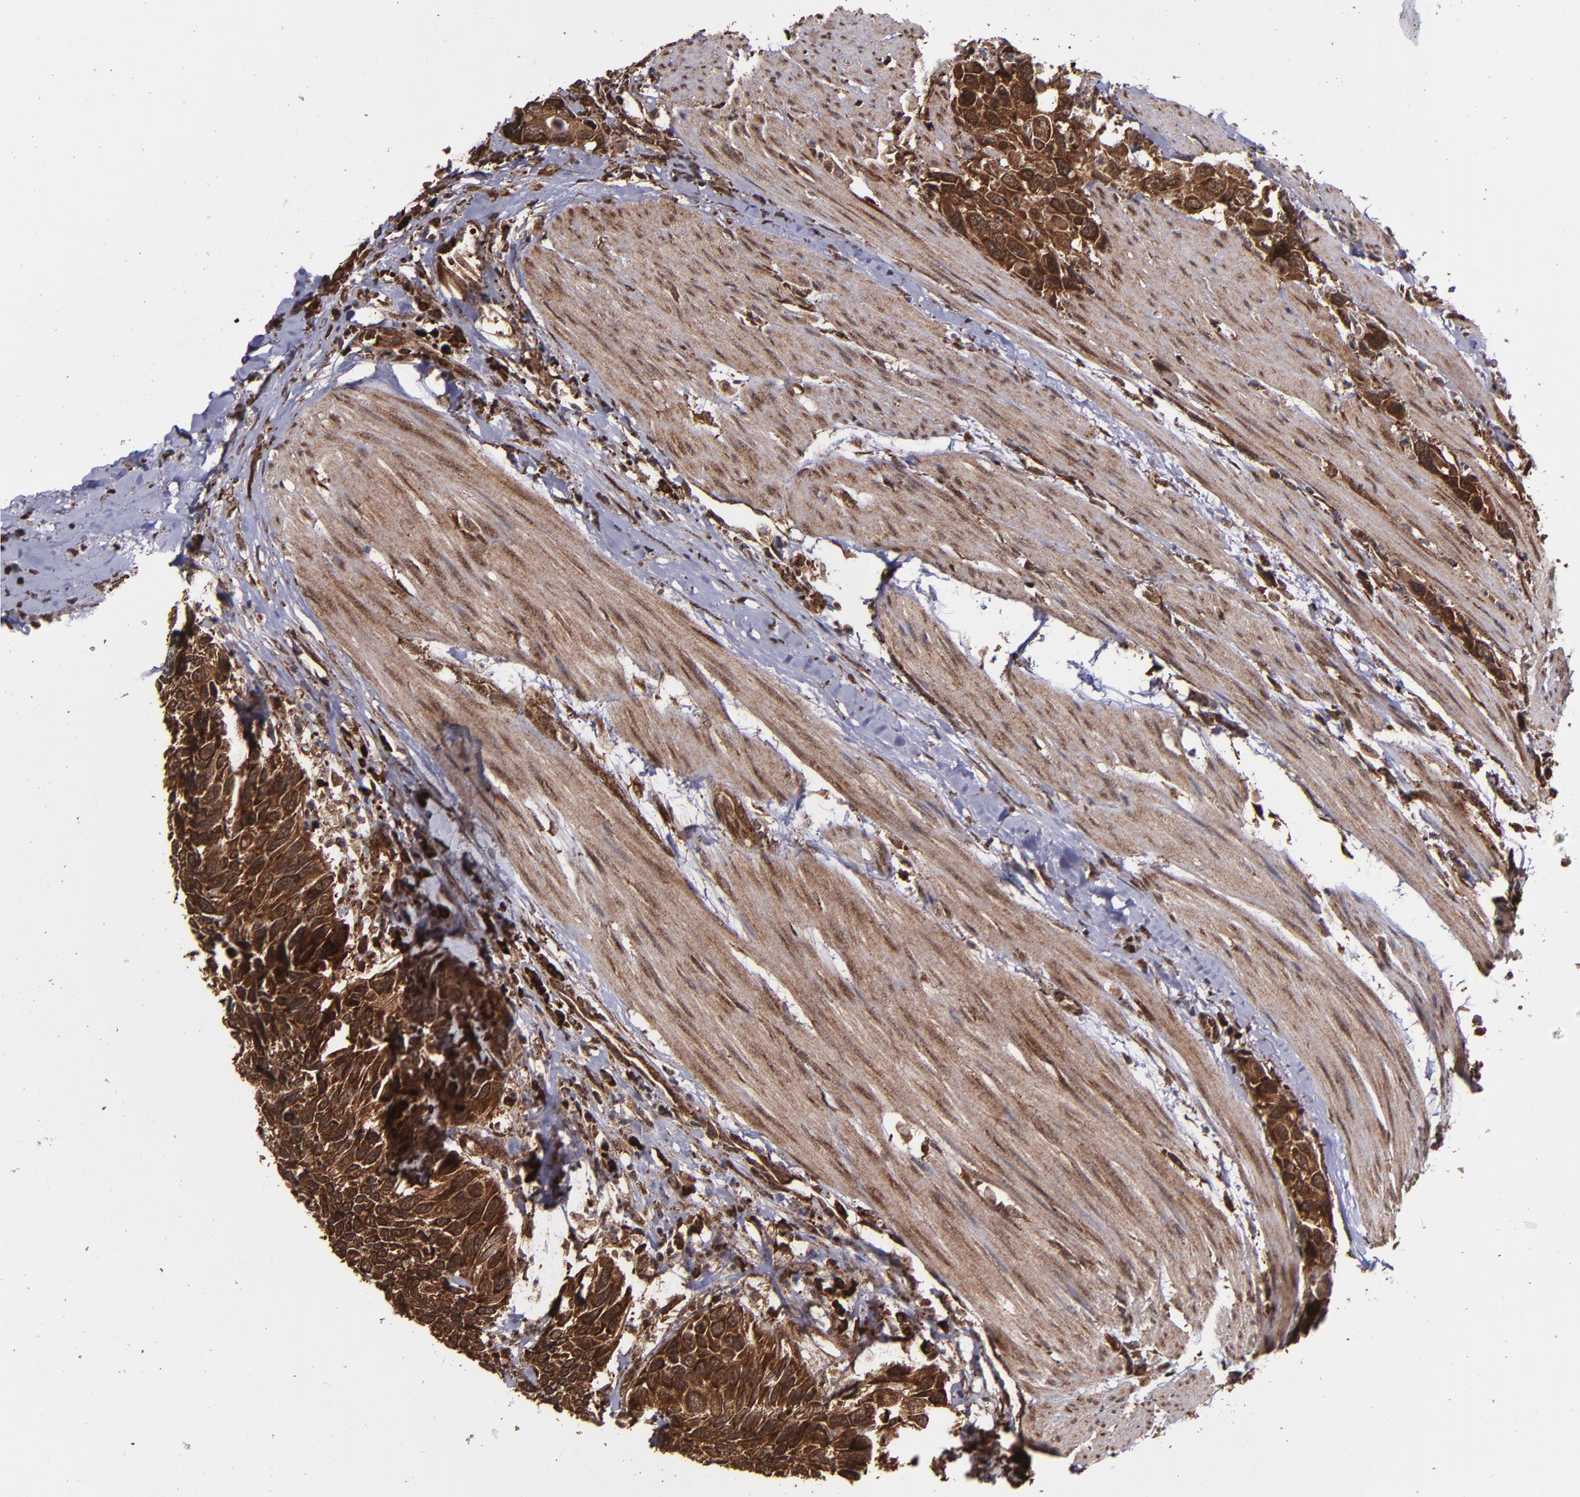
{"staining": {"intensity": "strong", "quantity": ">75%", "location": "cytoplasmic/membranous,nuclear"}, "tissue": "urothelial cancer", "cell_type": "Tumor cells", "image_type": "cancer", "snomed": [{"axis": "morphology", "description": "Urothelial carcinoma, High grade"}, {"axis": "topography", "description": "Urinary bladder"}], "caption": "Immunohistochemistry (IHC) image of neoplastic tissue: urothelial cancer stained using immunohistochemistry (IHC) shows high levels of strong protein expression localized specifically in the cytoplasmic/membranous and nuclear of tumor cells, appearing as a cytoplasmic/membranous and nuclear brown color.", "gene": "EIF4ENIF1", "patient": {"sex": "male", "age": 66}}